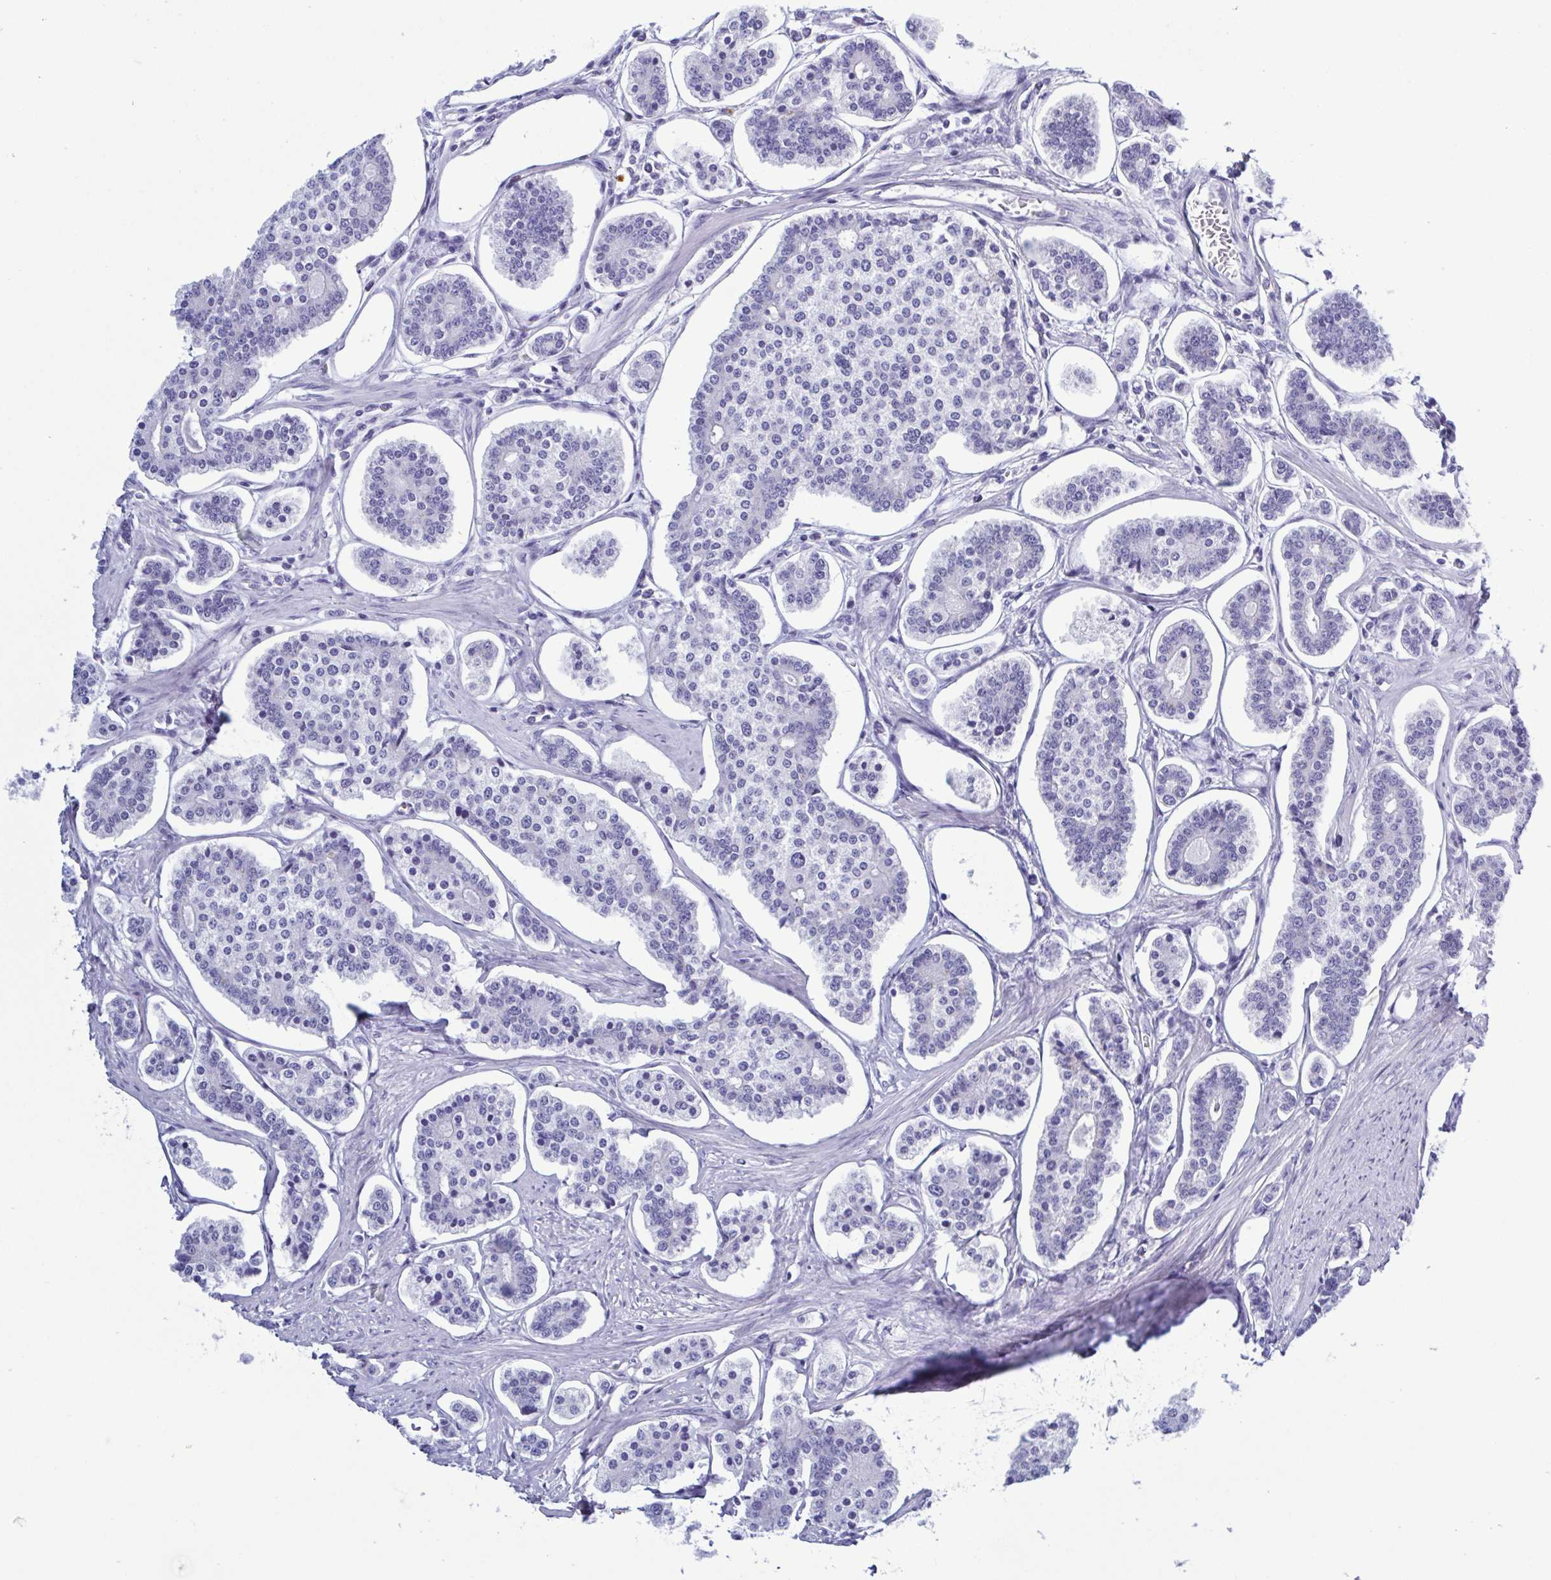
{"staining": {"intensity": "negative", "quantity": "none", "location": "none"}, "tissue": "carcinoid", "cell_type": "Tumor cells", "image_type": "cancer", "snomed": [{"axis": "morphology", "description": "Carcinoid, malignant, NOS"}, {"axis": "topography", "description": "Small intestine"}], "caption": "Tumor cells are negative for protein expression in human carcinoid. (DAB (3,3'-diaminobenzidine) IHC, high magnification).", "gene": "LTF", "patient": {"sex": "female", "age": 65}}